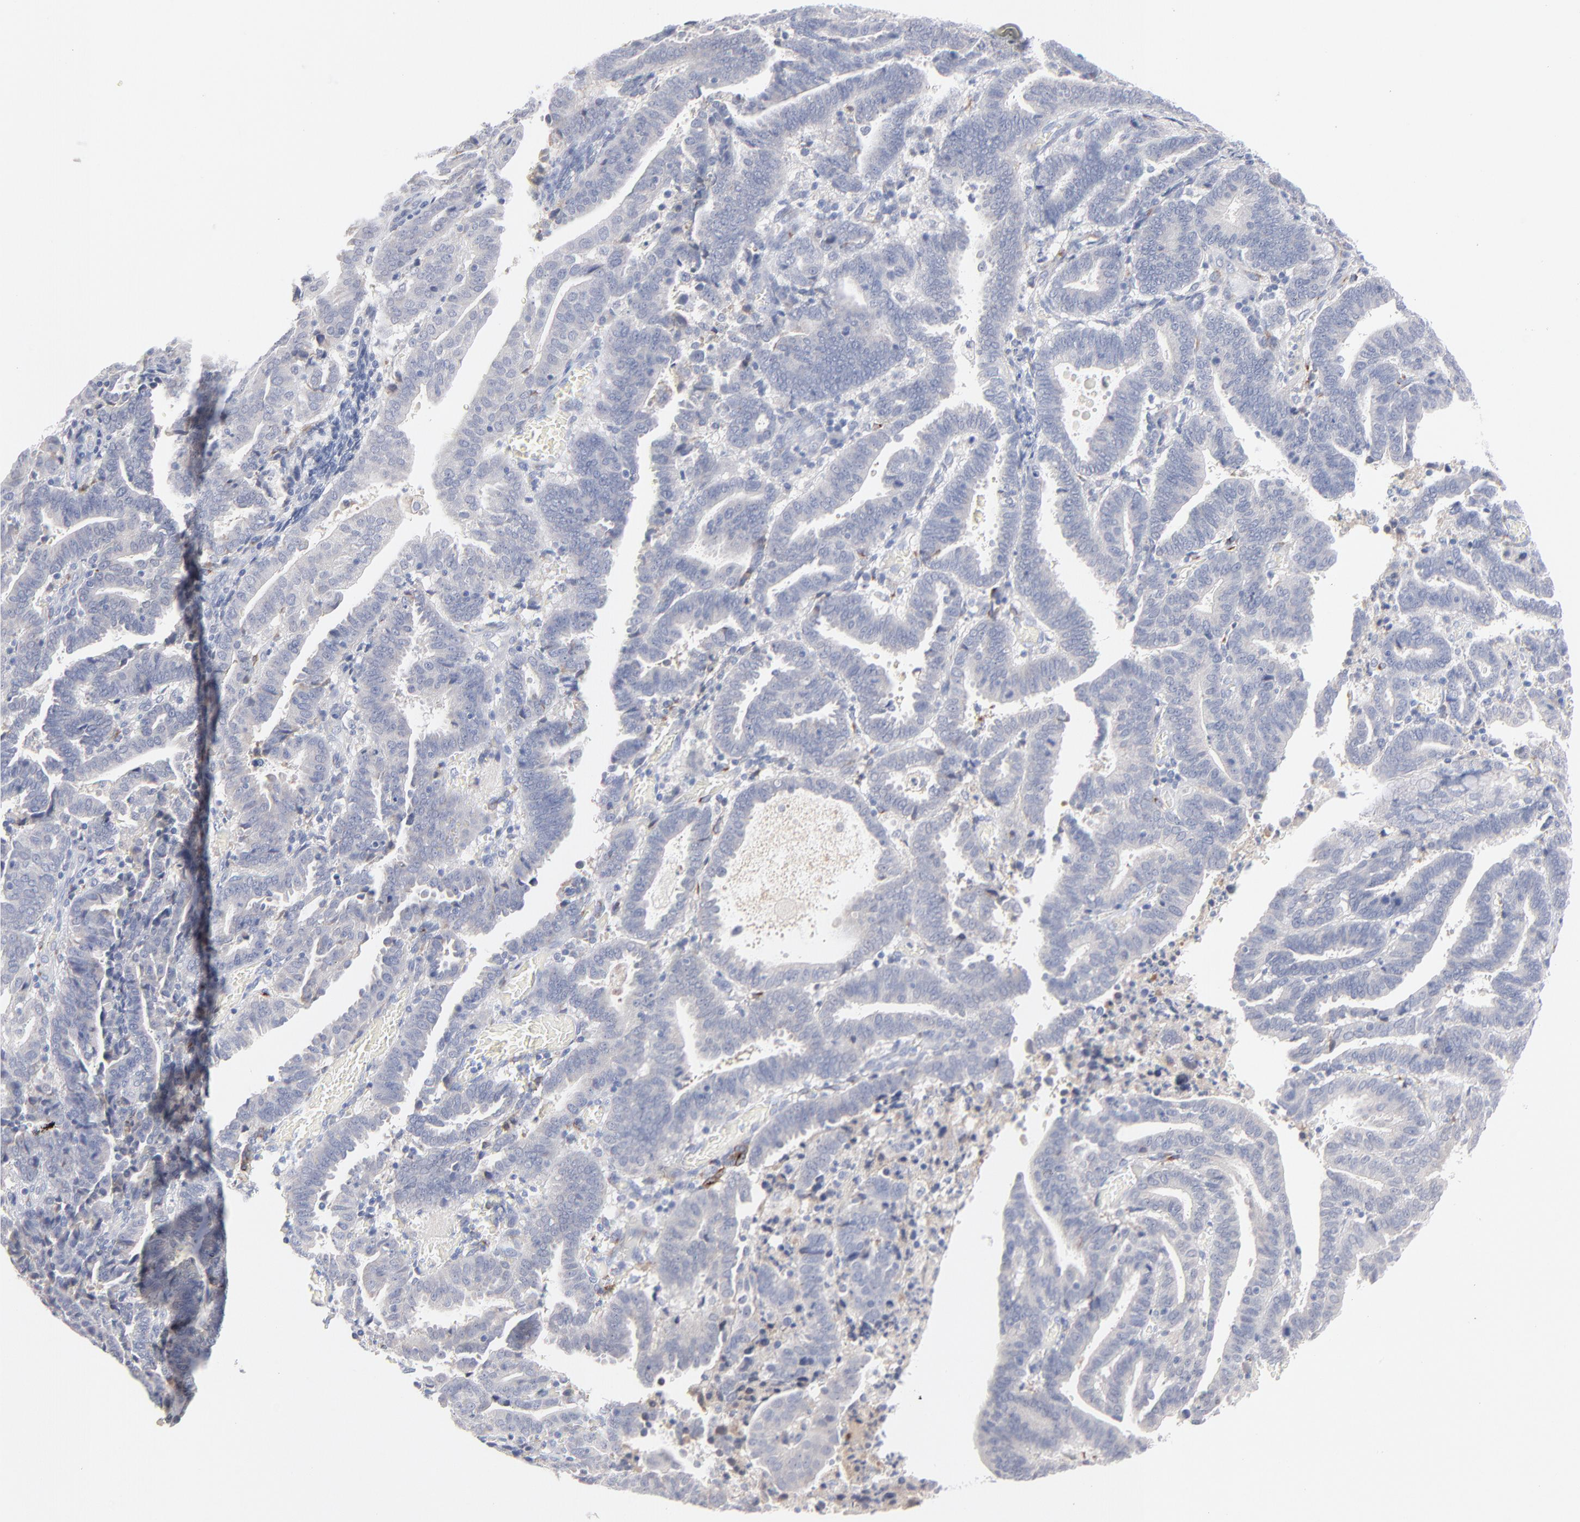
{"staining": {"intensity": "negative", "quantity": "none", "location": "none"}, "tissue": "endometrial cancer", "cell_type": "Tumor cells", "image_type": "cancer", "snomed": [{"axis": "morphology", "description": "Adenocarcinoma, NOS"}, {"axis": "topography", "description": "Uterus"}], "caption": "Immunohistochemical staining of human endometrial cancer (adenocarcinoma) reveals no significant expression in tumor cells. The staining is performed using DAB (3,3'-diaminobenzidine) brown chromogen with nuclei counter-stained in using hematoxylin.", "gene": "F12", "patient": {"sex": "female", "age": 83}}